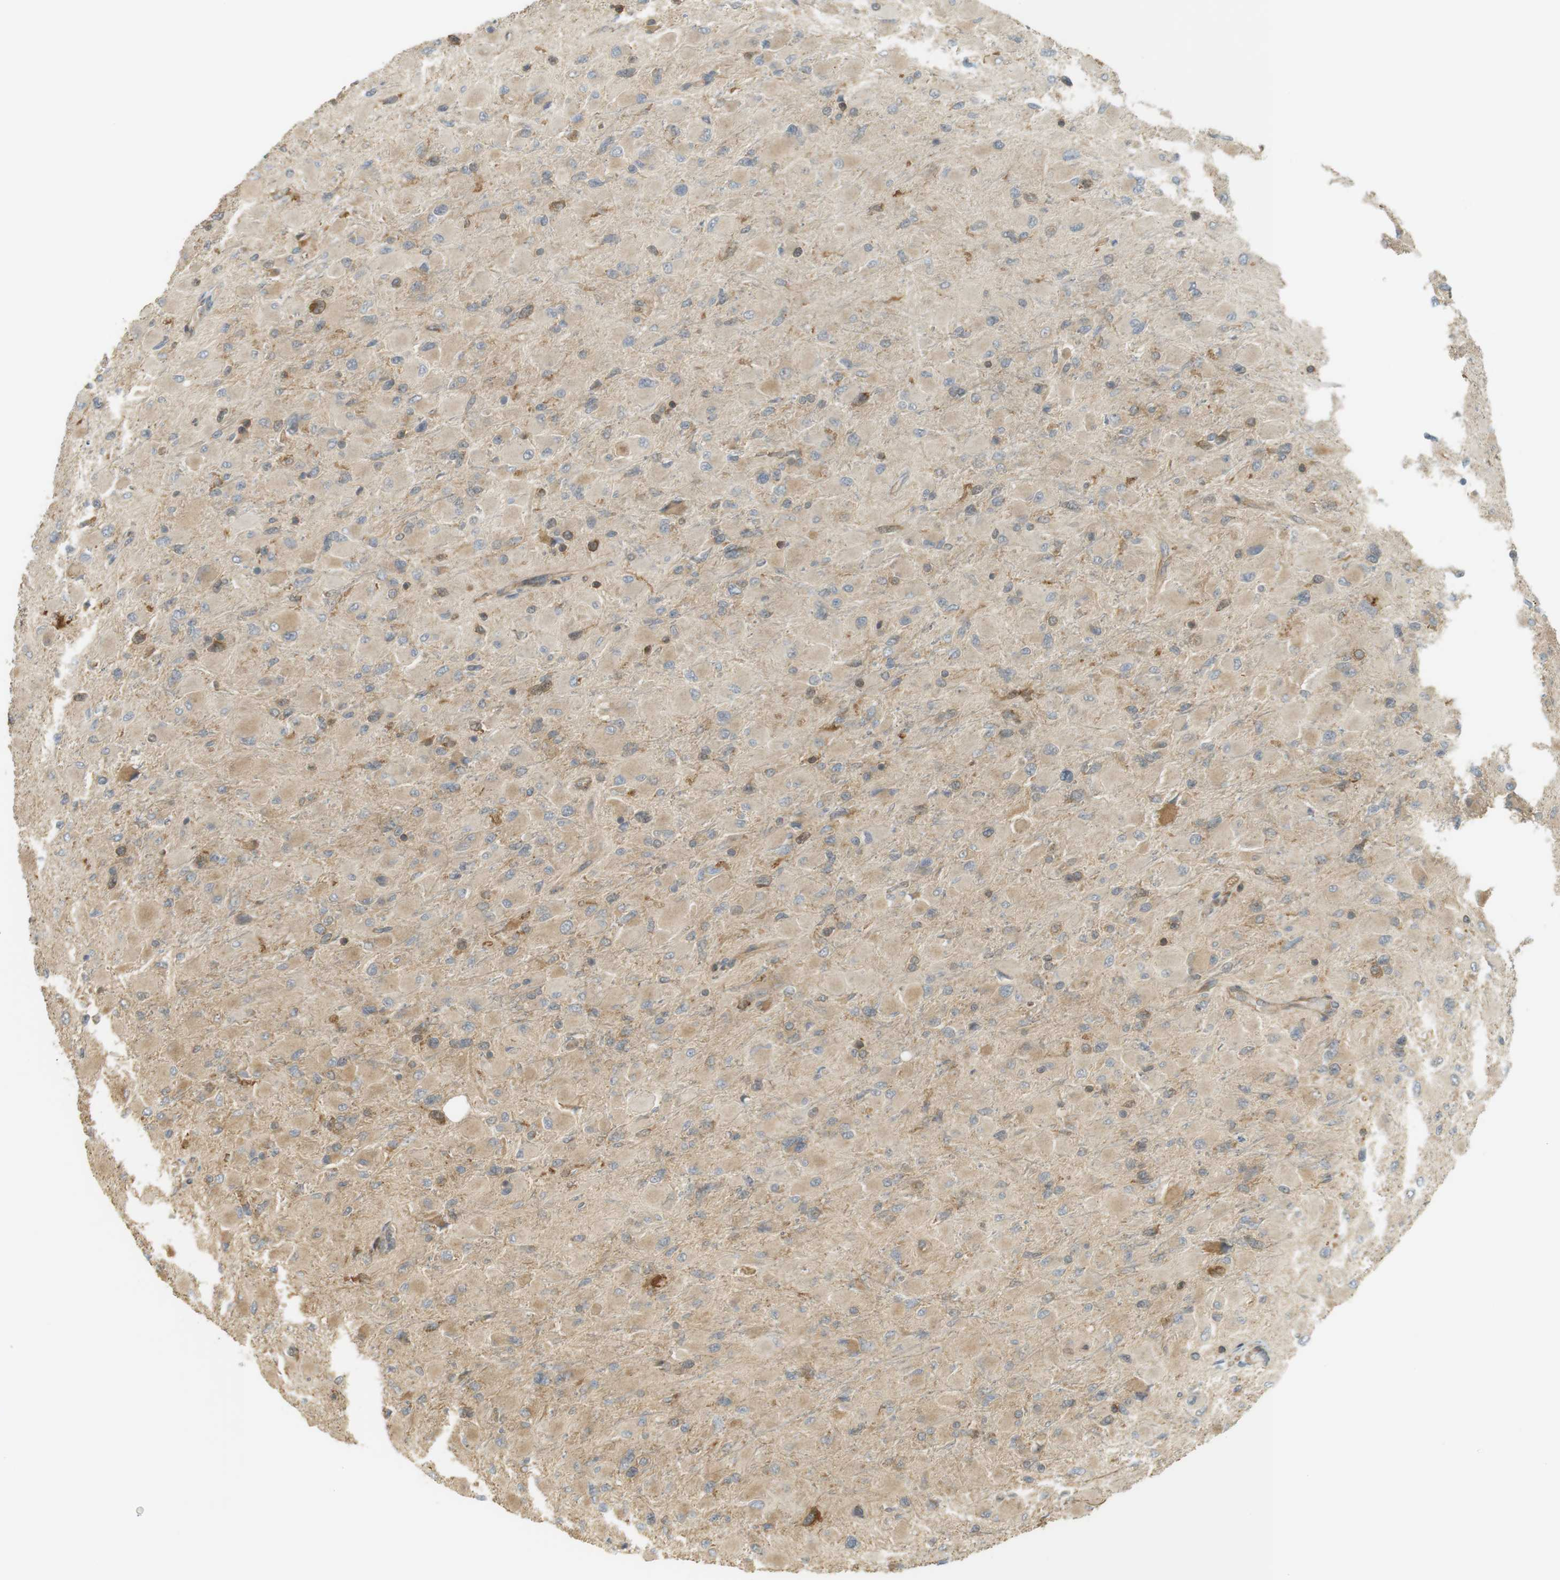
{"staining": {"intensity": "weak", "quantity": "<25%", "location": "cytoplasmic/membranous,nuclear"}, "tissue": "glioma", "cell_type": "Tumor cells", "image_type": "cancer", "snomed": [{"axis": "morphology", "description": "Glioma, malignant, High grade"}, {"axis": "topography", "description": "Cerebral cortex"}], "caption": "An IHC histopathology image of glioma is shown. There is no staining in tumor cells of glioma.", "gene": "PA2G4", "patient": {"sex": "female", "age": 36}}